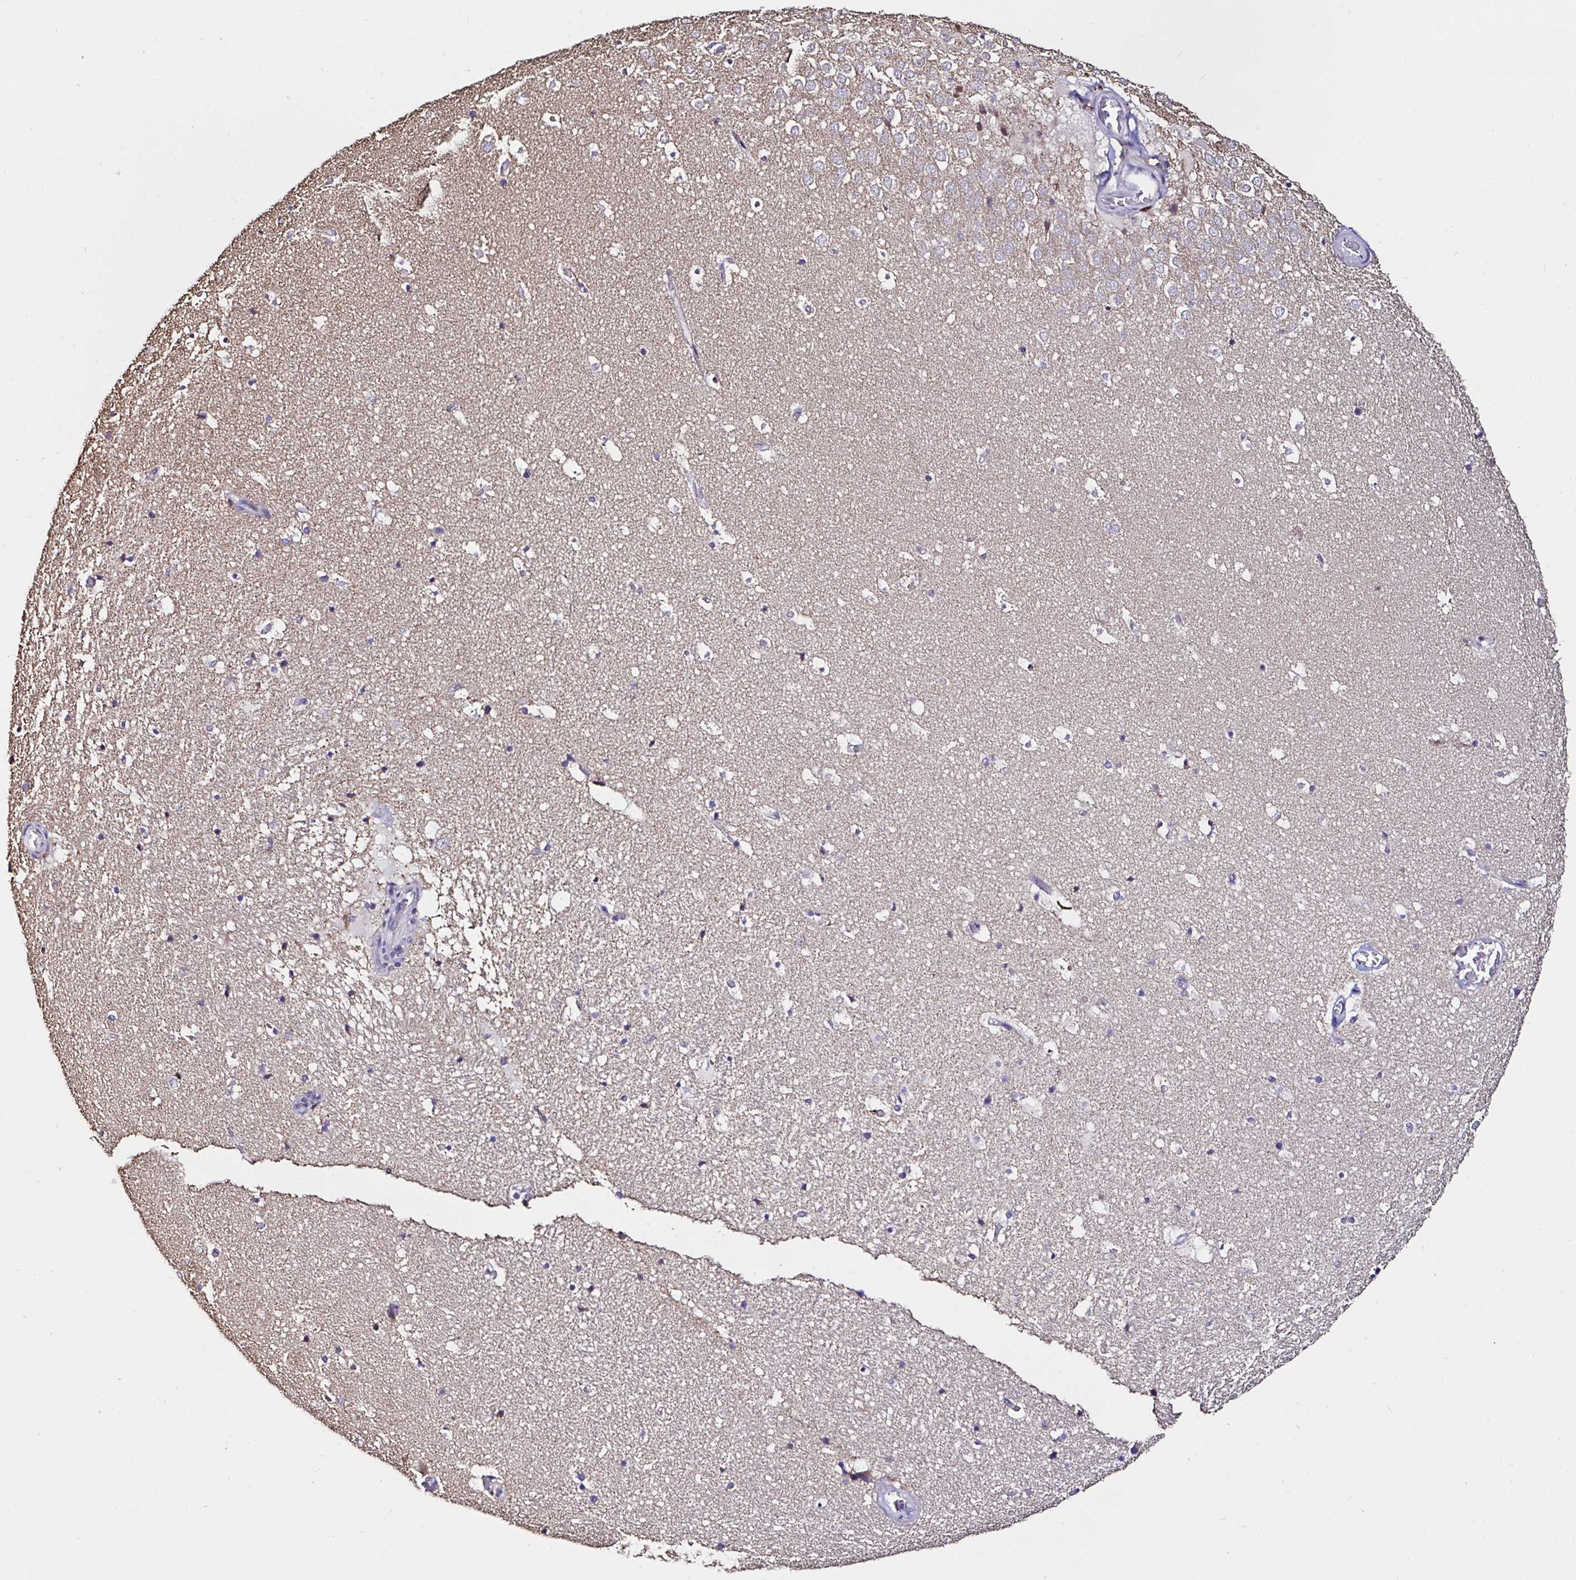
{"staining": {"intensity": "negative", "quantity": "none", "location": "none"}, "tissue": "hippocampus", "cell_type": "Glial cells", "image_type": "normal", "snomed": [{"axis": "morphology", "description": "Normal tissue, NOS"}, {"axis": "topography", "description": "Hippocampus"}], "caption": "A photomicrograph of human hippocampus is negative for staining in glial cells. (Immunohistochemistry (ihc), brightfield microscopy, high magnification).", "gene": "MSR1", "patient": {"sex": "female", "age": 42}}